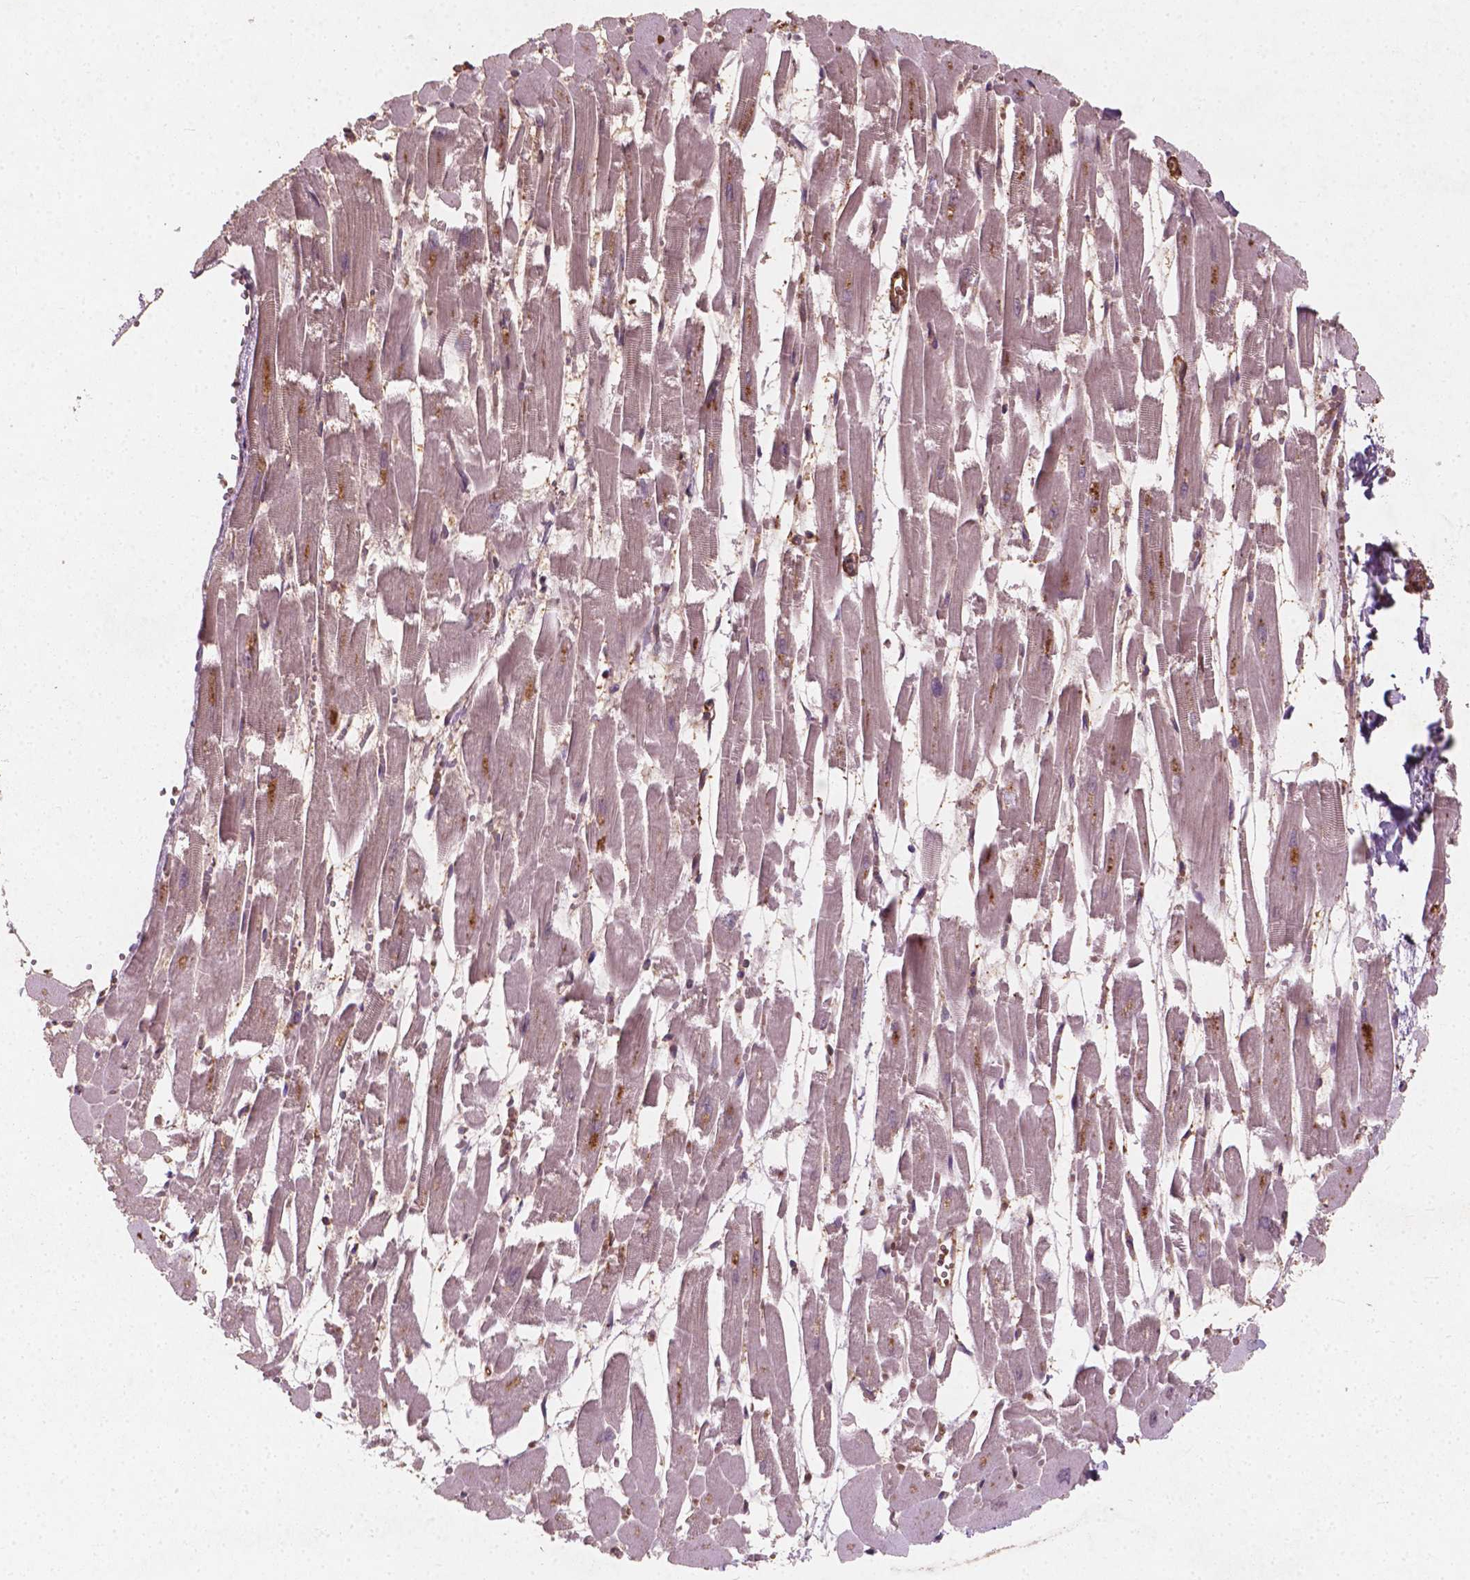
{"staining": {"intensity": "moderate", "quantity": "25%-75%", "location": "cytoplasmic/membranous"}, "tissue": "heart muscle", "cell_type": "Cardiomyocytes", "image_type": "normal", "snomed": [{"axis": "morphology", "description": "Normal tissue, NOS"}, {"axis": "topography", "description": "Heart"}], "caption": "Immunohistochemistry (IHC) of benign heart muscle shows medium levels of moderate cytoplasmic/membranous positivity in about 25%-75% of cardiomyocytes.", "gene": "CYFIP1", "patient": {"sex": "female", "age": 52}}